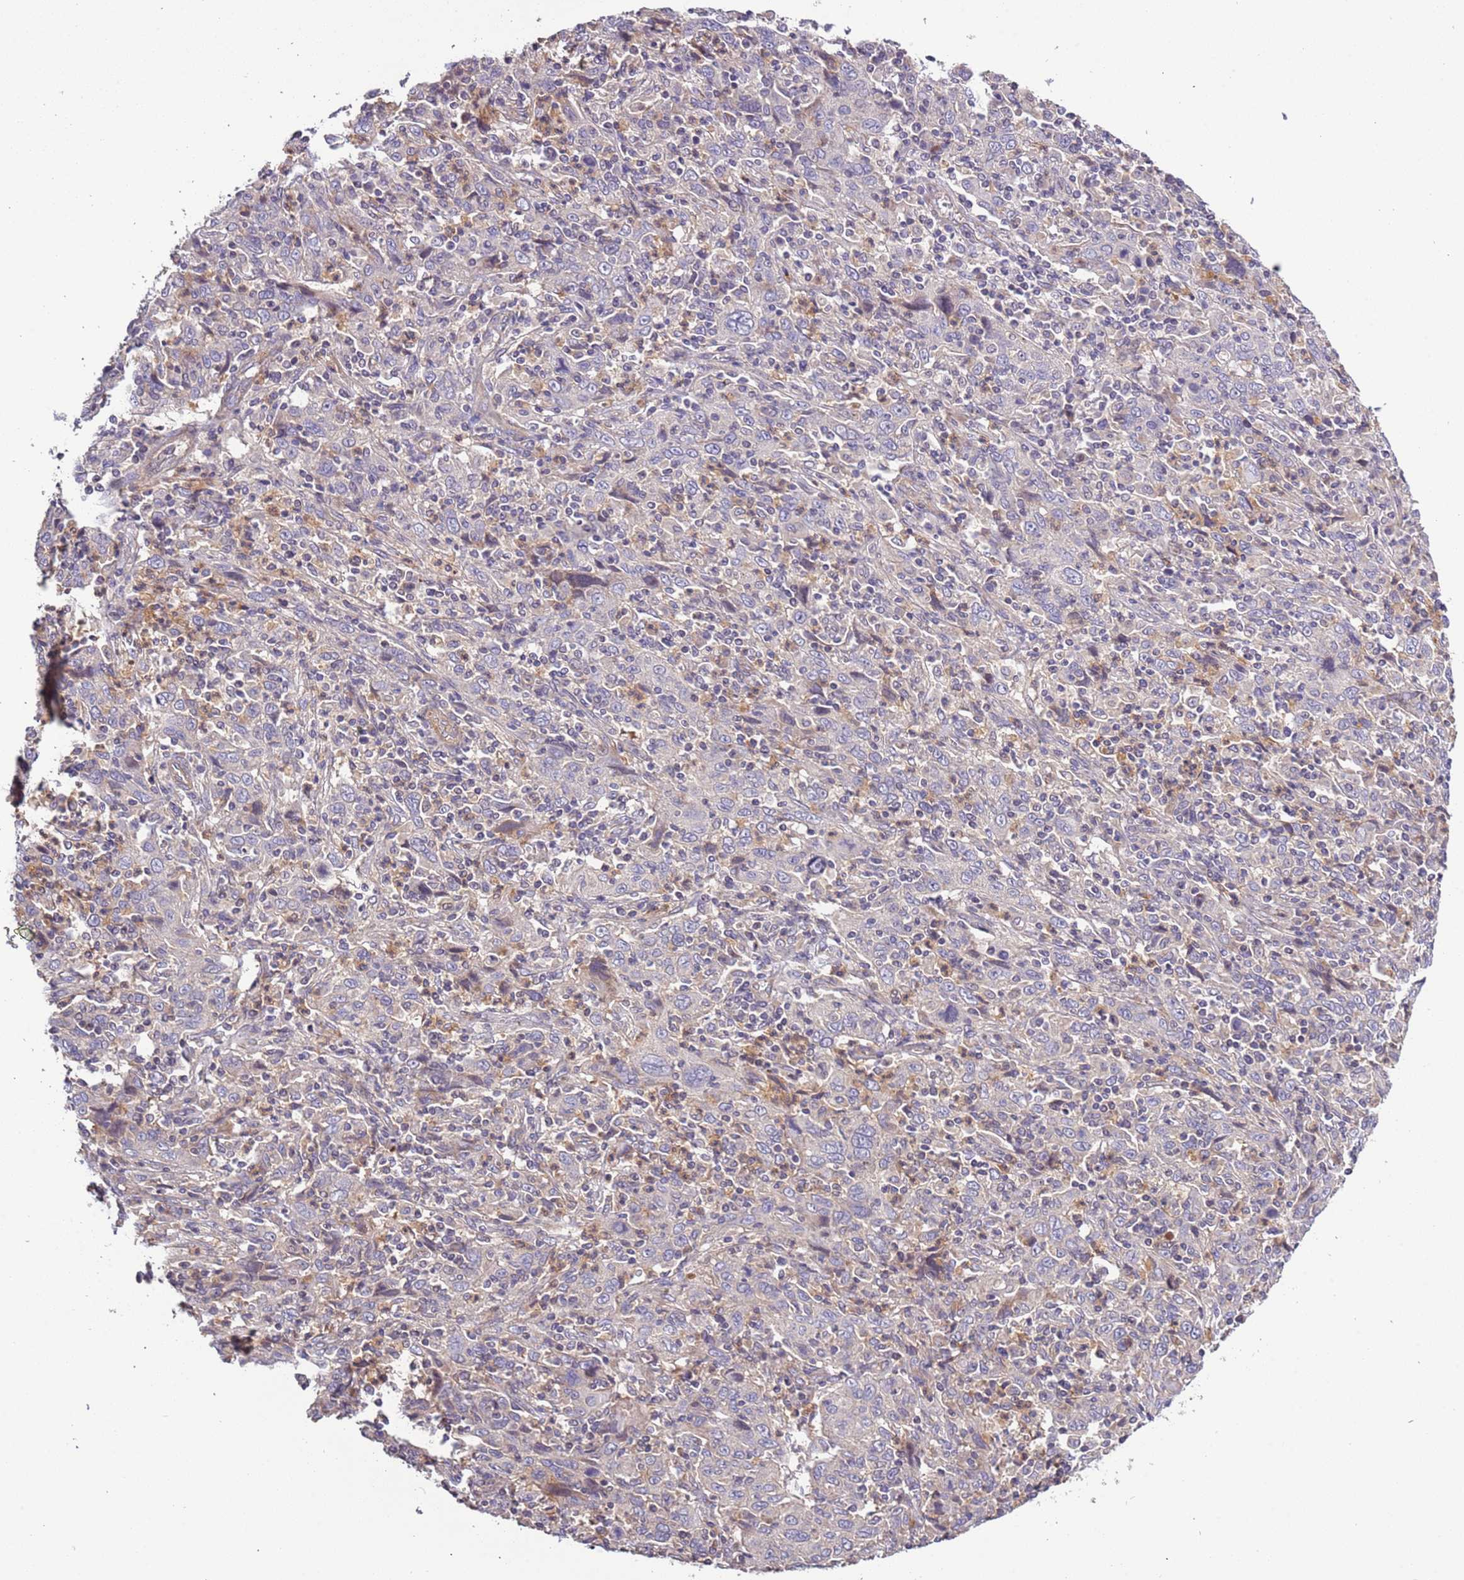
{"staining": {"intensity": "negative", "quantity": "none", "location": "none"}, "tissue": "cervical cancer", "cell_type": "Tumor cells", "image_type": "cancer", "snomed": [{"axis": "morphology", "description": "Squamous cell carcinoma, NOS"}, {"axis": "topography", "description": "Cervix"}], "caption": "The immunohistochemistry (IHC) image has no significant positivity in tumor cells of cervical squamous cell carcinoma tissue.", "gene": "LAMB4", "patient": {"sex": "female", "age": 46}}